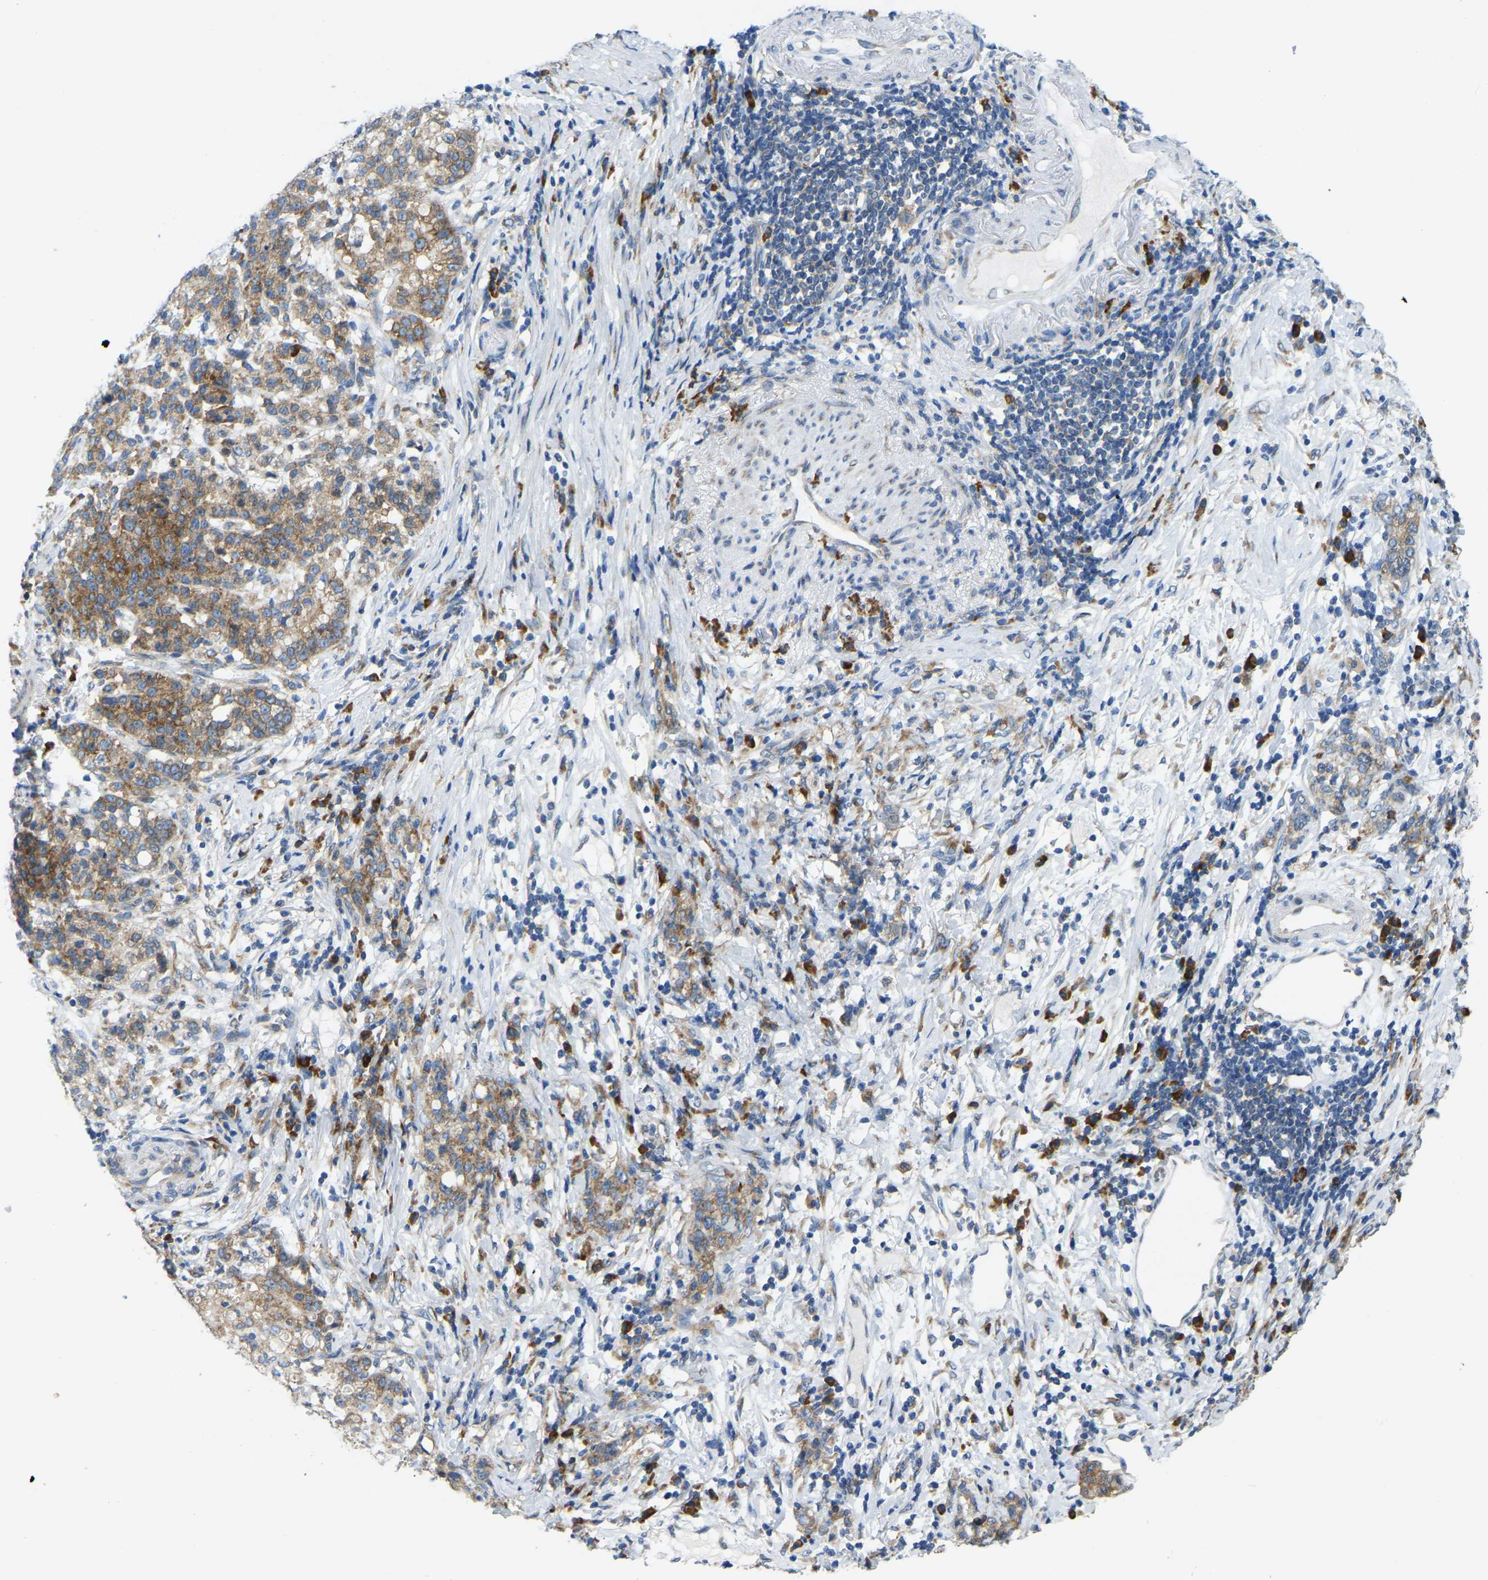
{"staining": {"intensity": "moderate", "quantity": ">75%", "location": "cytoplasmic/membranous"}, "tissue": "stomach cancer", "cell_type": "Tumor cells", "image_type": "cancer", "snomed": [{"axis": "morphology", "description": "Adenocarcinoma, NOS"}, {"axis": "topography", "description": "Stomach, lower"}], "caption": "Tumor cells demonstrate medium levels of moderate cytoplasmic/membranous expression in approximately >75% of cells in stomach cancer.", "gene": "SND1", "patient": {"sex": "male", "age": 88}}